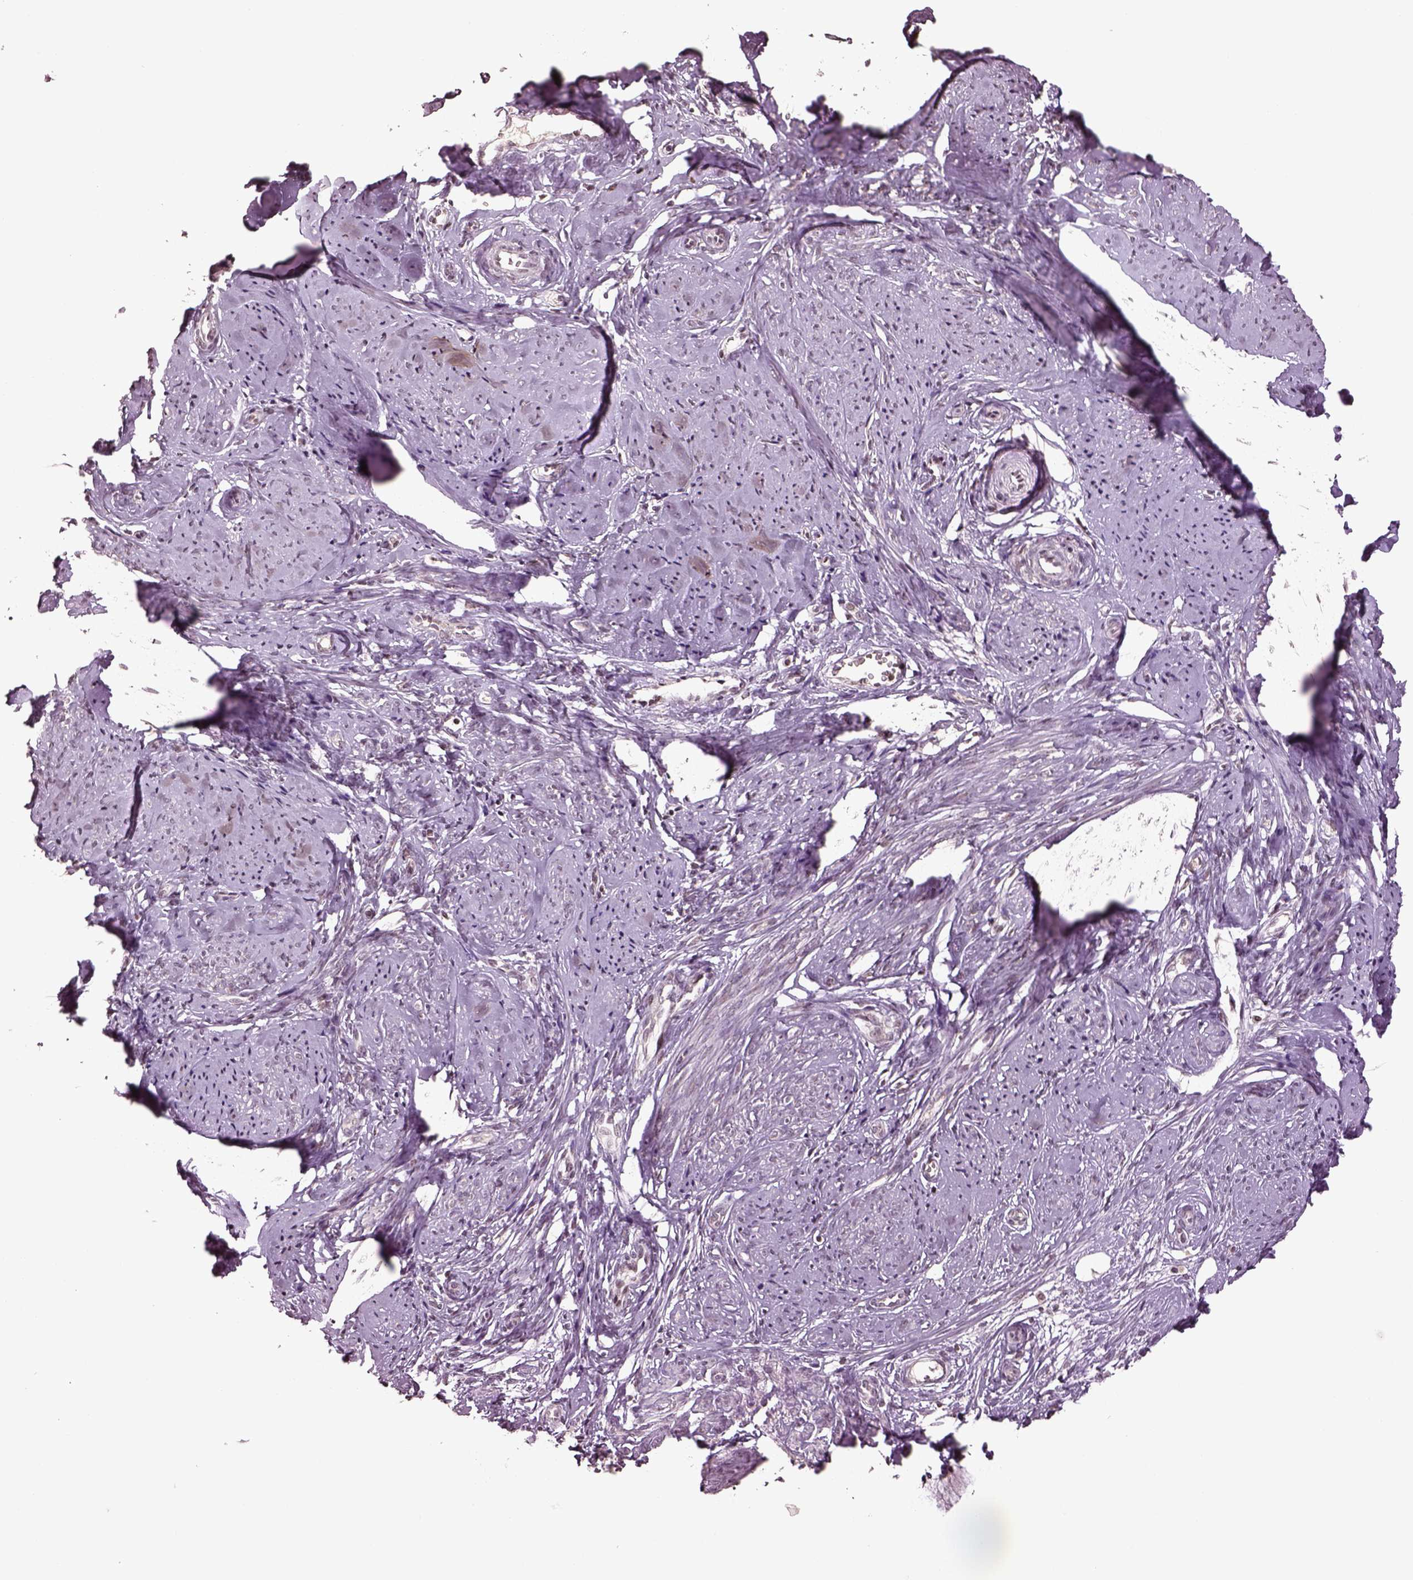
{"staining": {"intensity": "weak", "quantity": "<25%", "location": "cytoplasmic/membranous"}, "tissue": "smooth muscle", "cell_type": "Smooth muscle cells", "image_type": "normal", "snomed": [{"axis": "morphology", "description": "Normal tissue, NOS"}, {"axis": "topography", "description": "Smooth muscle"}], "caption": "Normal smooth muscle was stained to show a protein in brown. There is no significant staining in smooth muscle cells. The staining is performed using DAB brown chromogen with nuclei counter-stained in using hematoxylin.", "gene": "GRM4", "patient": {"sex": "female", "age": 48}}